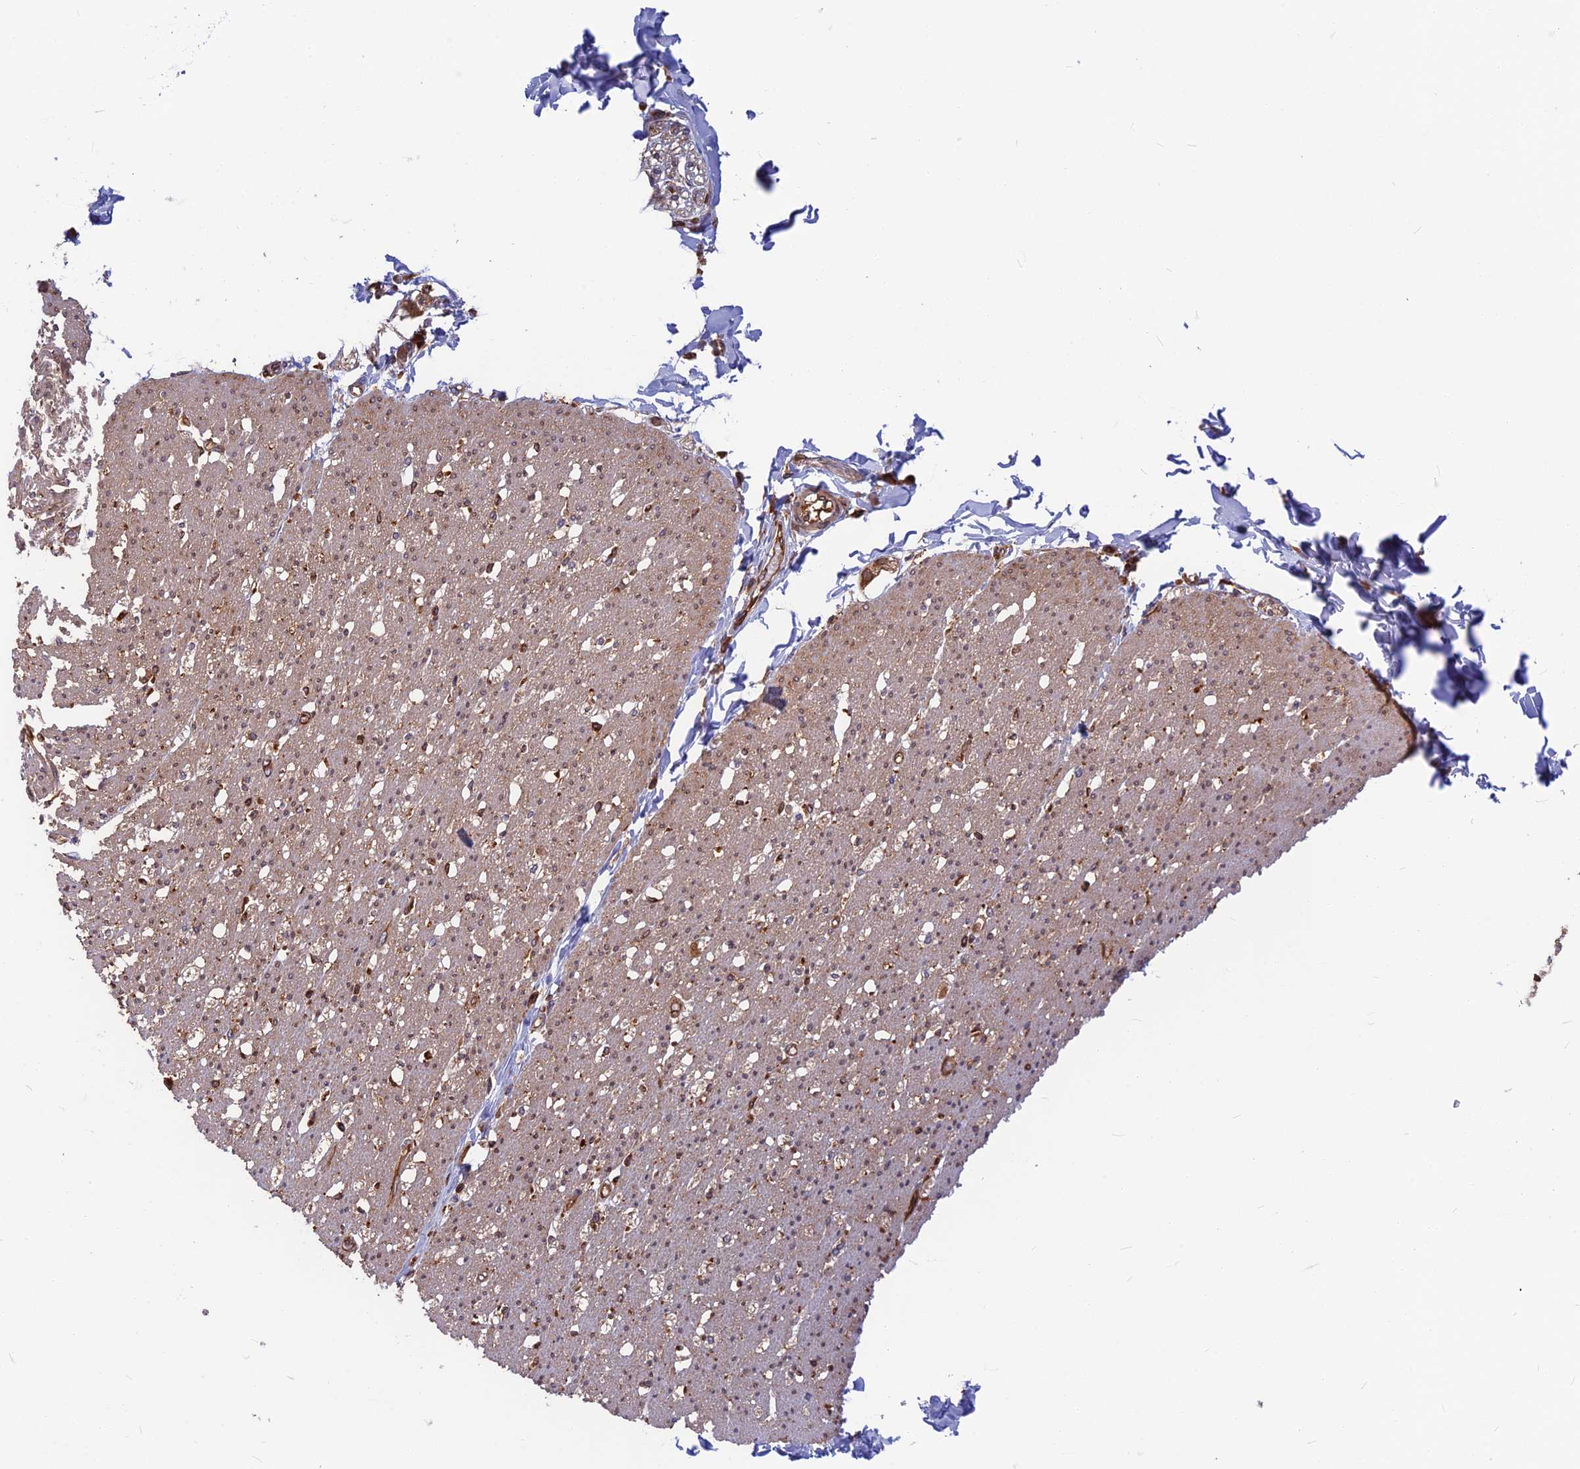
{"staining": {"intensity": "moderate", "quantity": ">75%", "location": "cytoplasmic/membranous"}, "tissue": "smooth muscle", "cell_type": "Smooth muscle cells", "image_type": "normal", "snomed": [{"axis": "morphology", "description": "Normal tissue, NOS"}, {"axis": "morphology", "description": "Adenocarcinoma, NOS"}, {"axis": "topography", "description": "Colon"}, {"axis": "topography", "description": "Peripheral nerve tissue"}], "caption": "IHC (DAB (3,3'-diaminobenzidine)) staining of normal human smooth muscle reveals moderate cytoplasmic/membranous protein positivity in approximately >75% of smooth muscle cells.", "gene": "WDR1", "patient": {"sex": "male", "age": 14}}